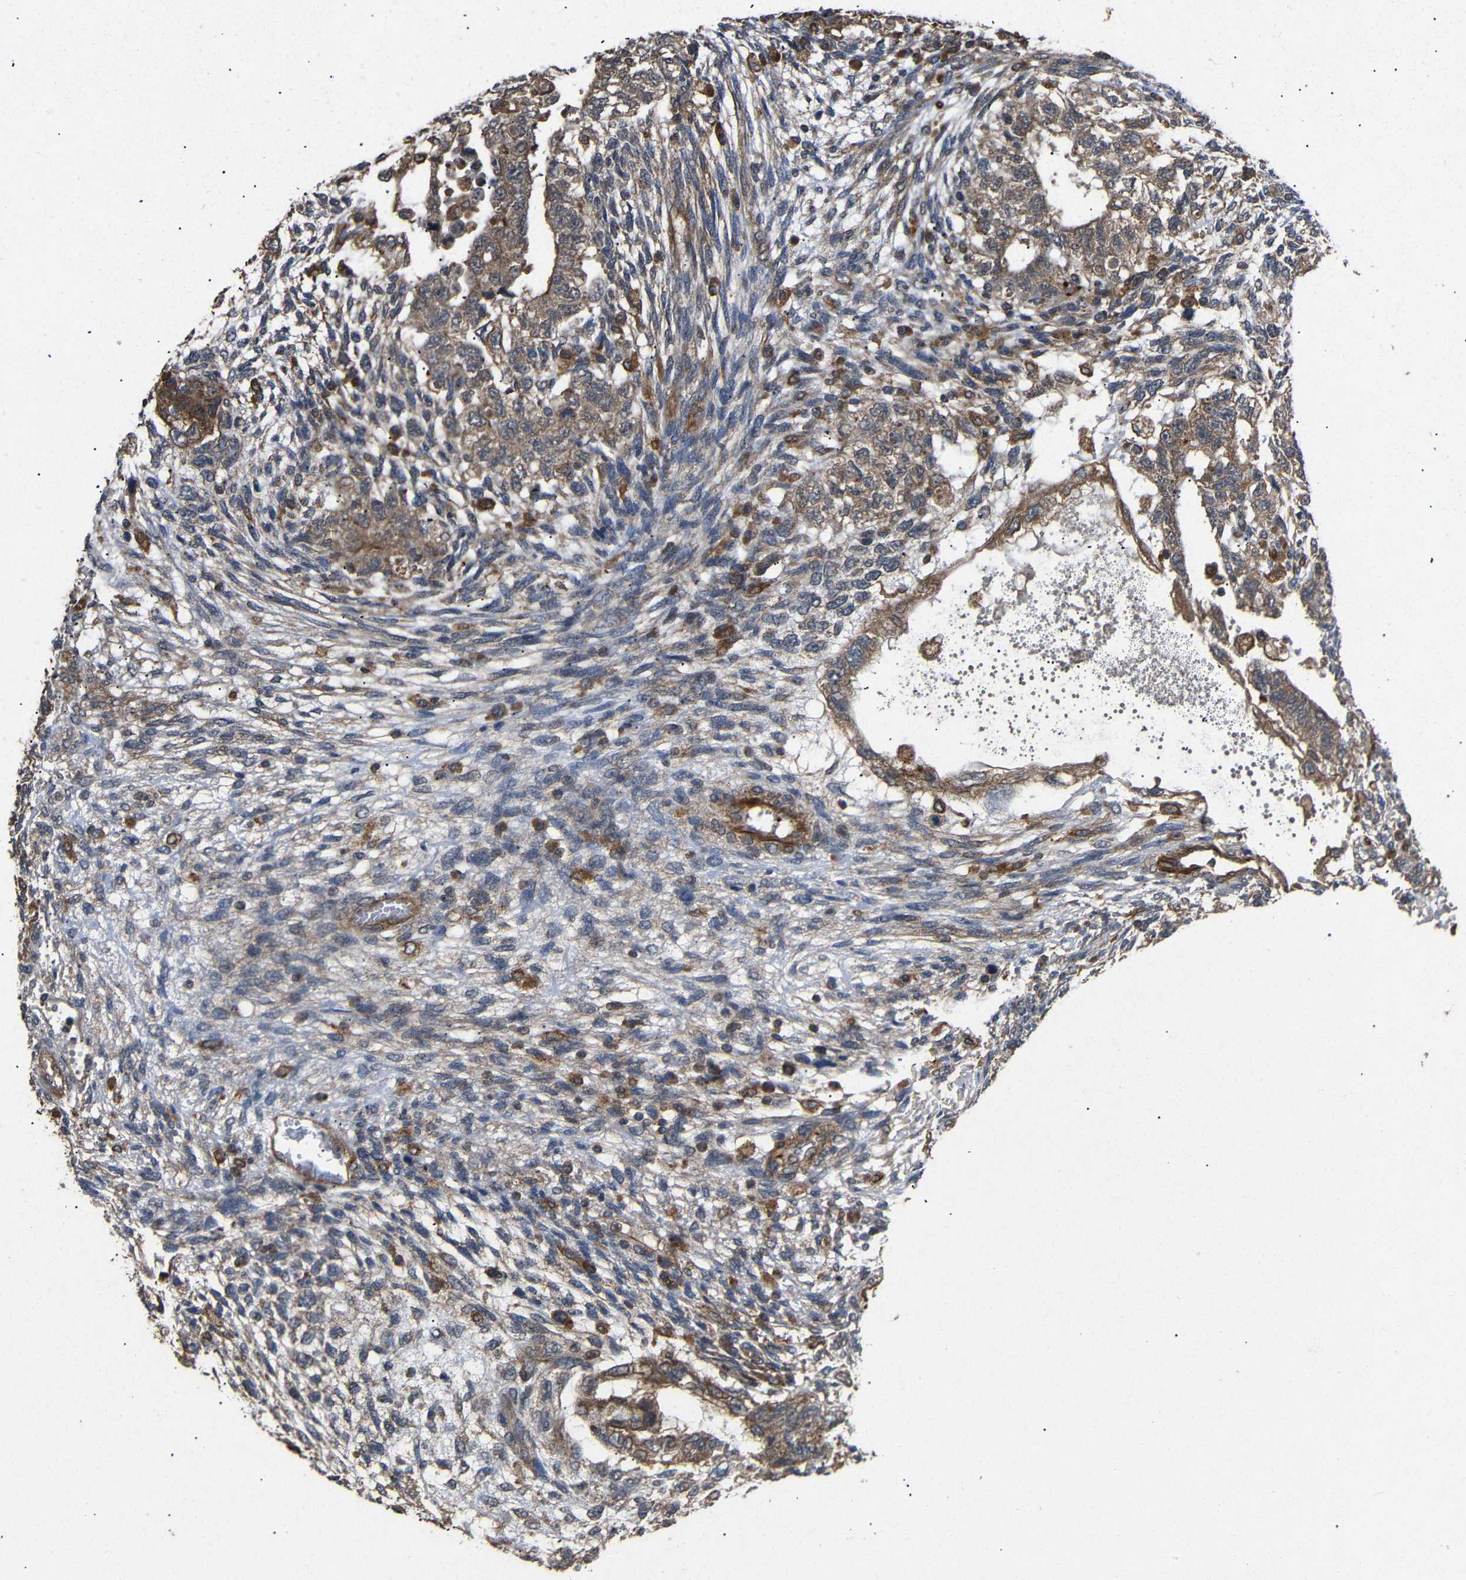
{"staining": {"intensity": "moderate", "quantity": ">75%", "location": "cytoplasmic/membranous"}, "tissue": "testis cancer", "cell_type": "Tumor cells", "image_type": "cancer", "snomed": [{"axis": "morphology", "description": "Normal tissue, NOS"}, {"axis": "morphology", "description": "Carcinoma, Embryonal, NOS"}, {"axis": "topography", "description": "Testis"}], "caption": "An immunohistochemistry (IHC) histopathology image of tumor tissue is shown. Protein staining in brown shows moderate cytoplasmic/membranous positivity in embryonal carcinoma (testis) within tumor cells.", "gene": "EIF2S1", "patient": {"sex": "male", "age": 36}}